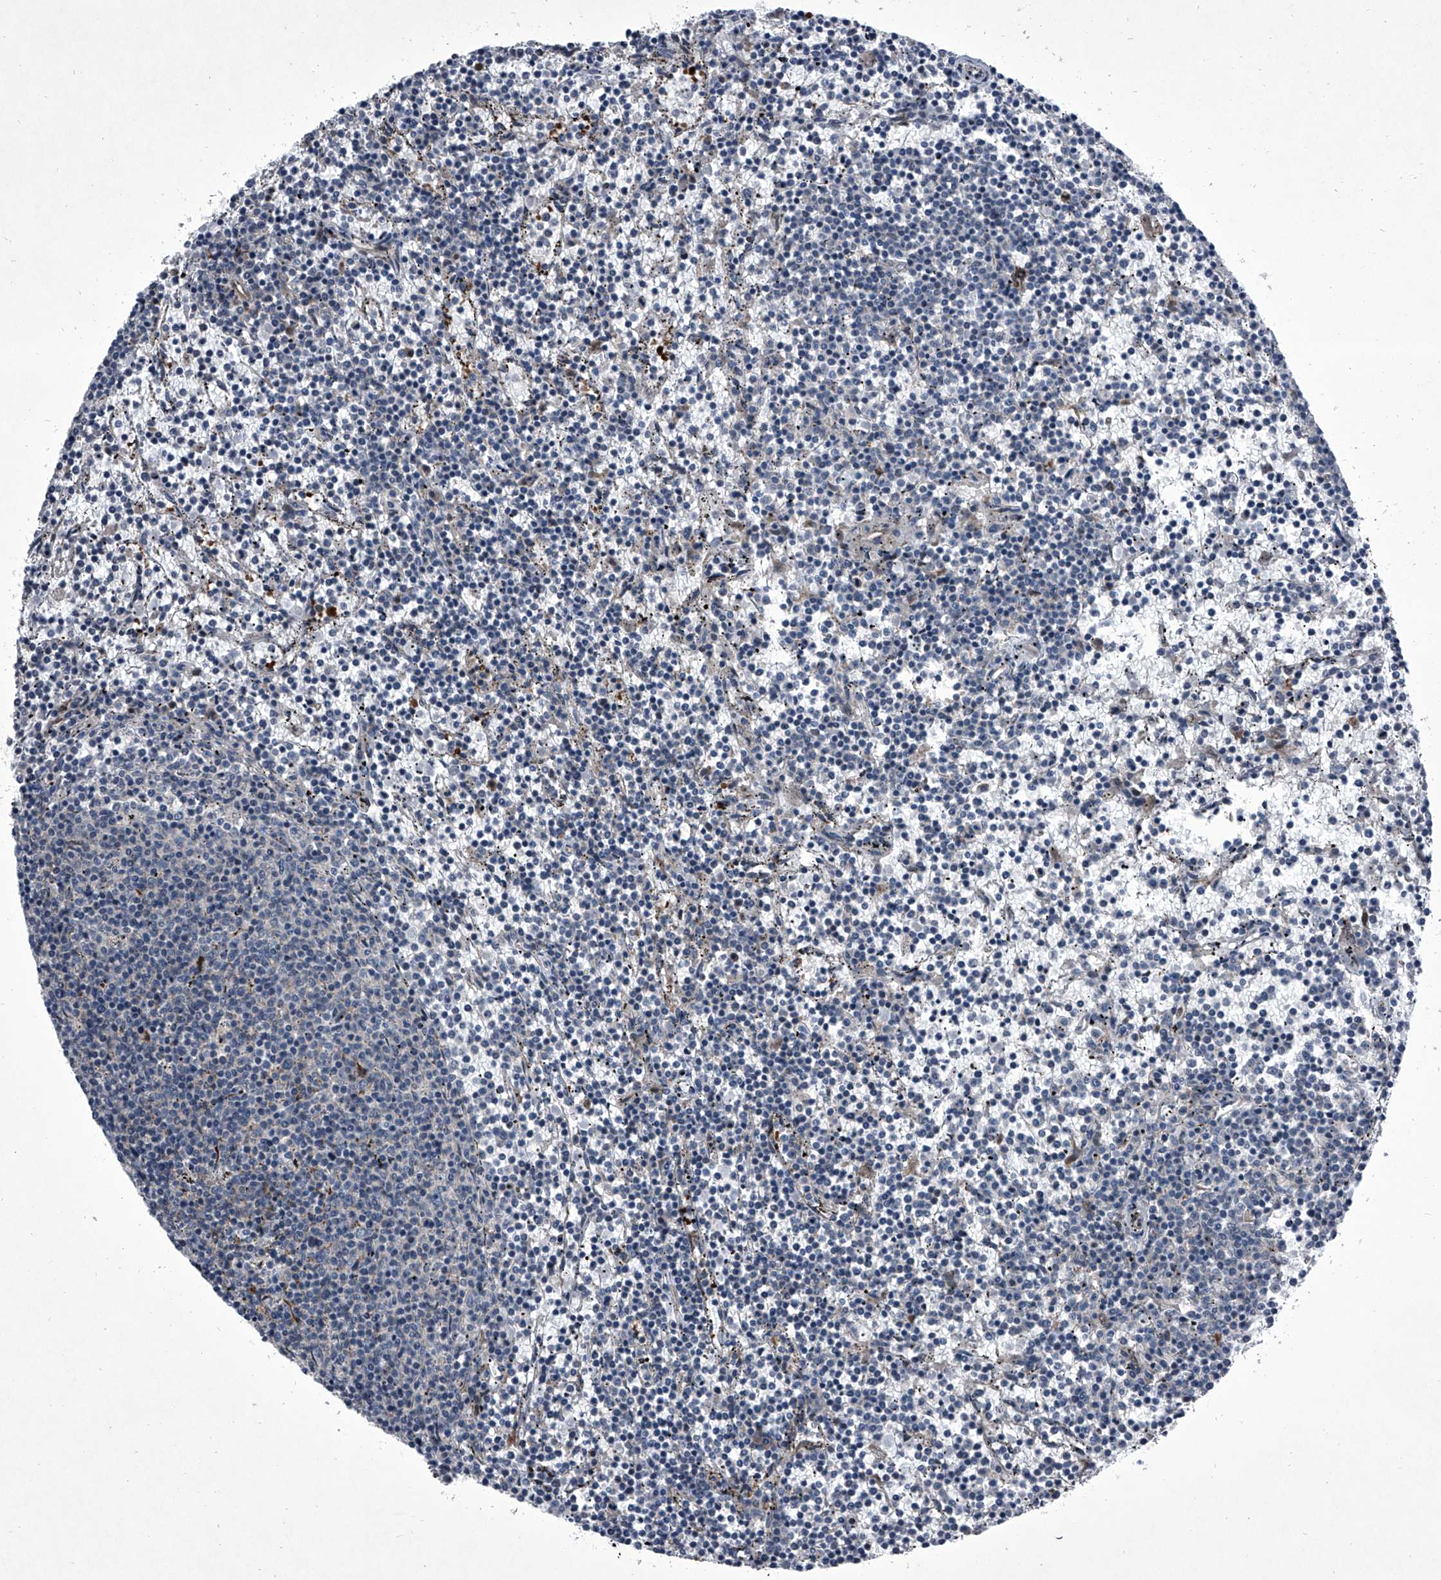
{"staining": {"intensity": "negative", "quantity": "none", "location": "none"}, "tissue": "lymphoma", "cell_type": "Tumor cells", "image_type": "cancer", "snomed": [{"axis": "morphology", "description": "Malignant lymphoma, non-Hodgkin's type, Low grade"}, {"axis": "topography", "description": "Spleen"}], "caption": "Immunohistochemistry (IHC) photomicrograph of lymphoma stained for a protein (brown), which shows no expression in tumor cells.", "gene": "ELK4", "patient": {"sex": "female", "age": 50}}